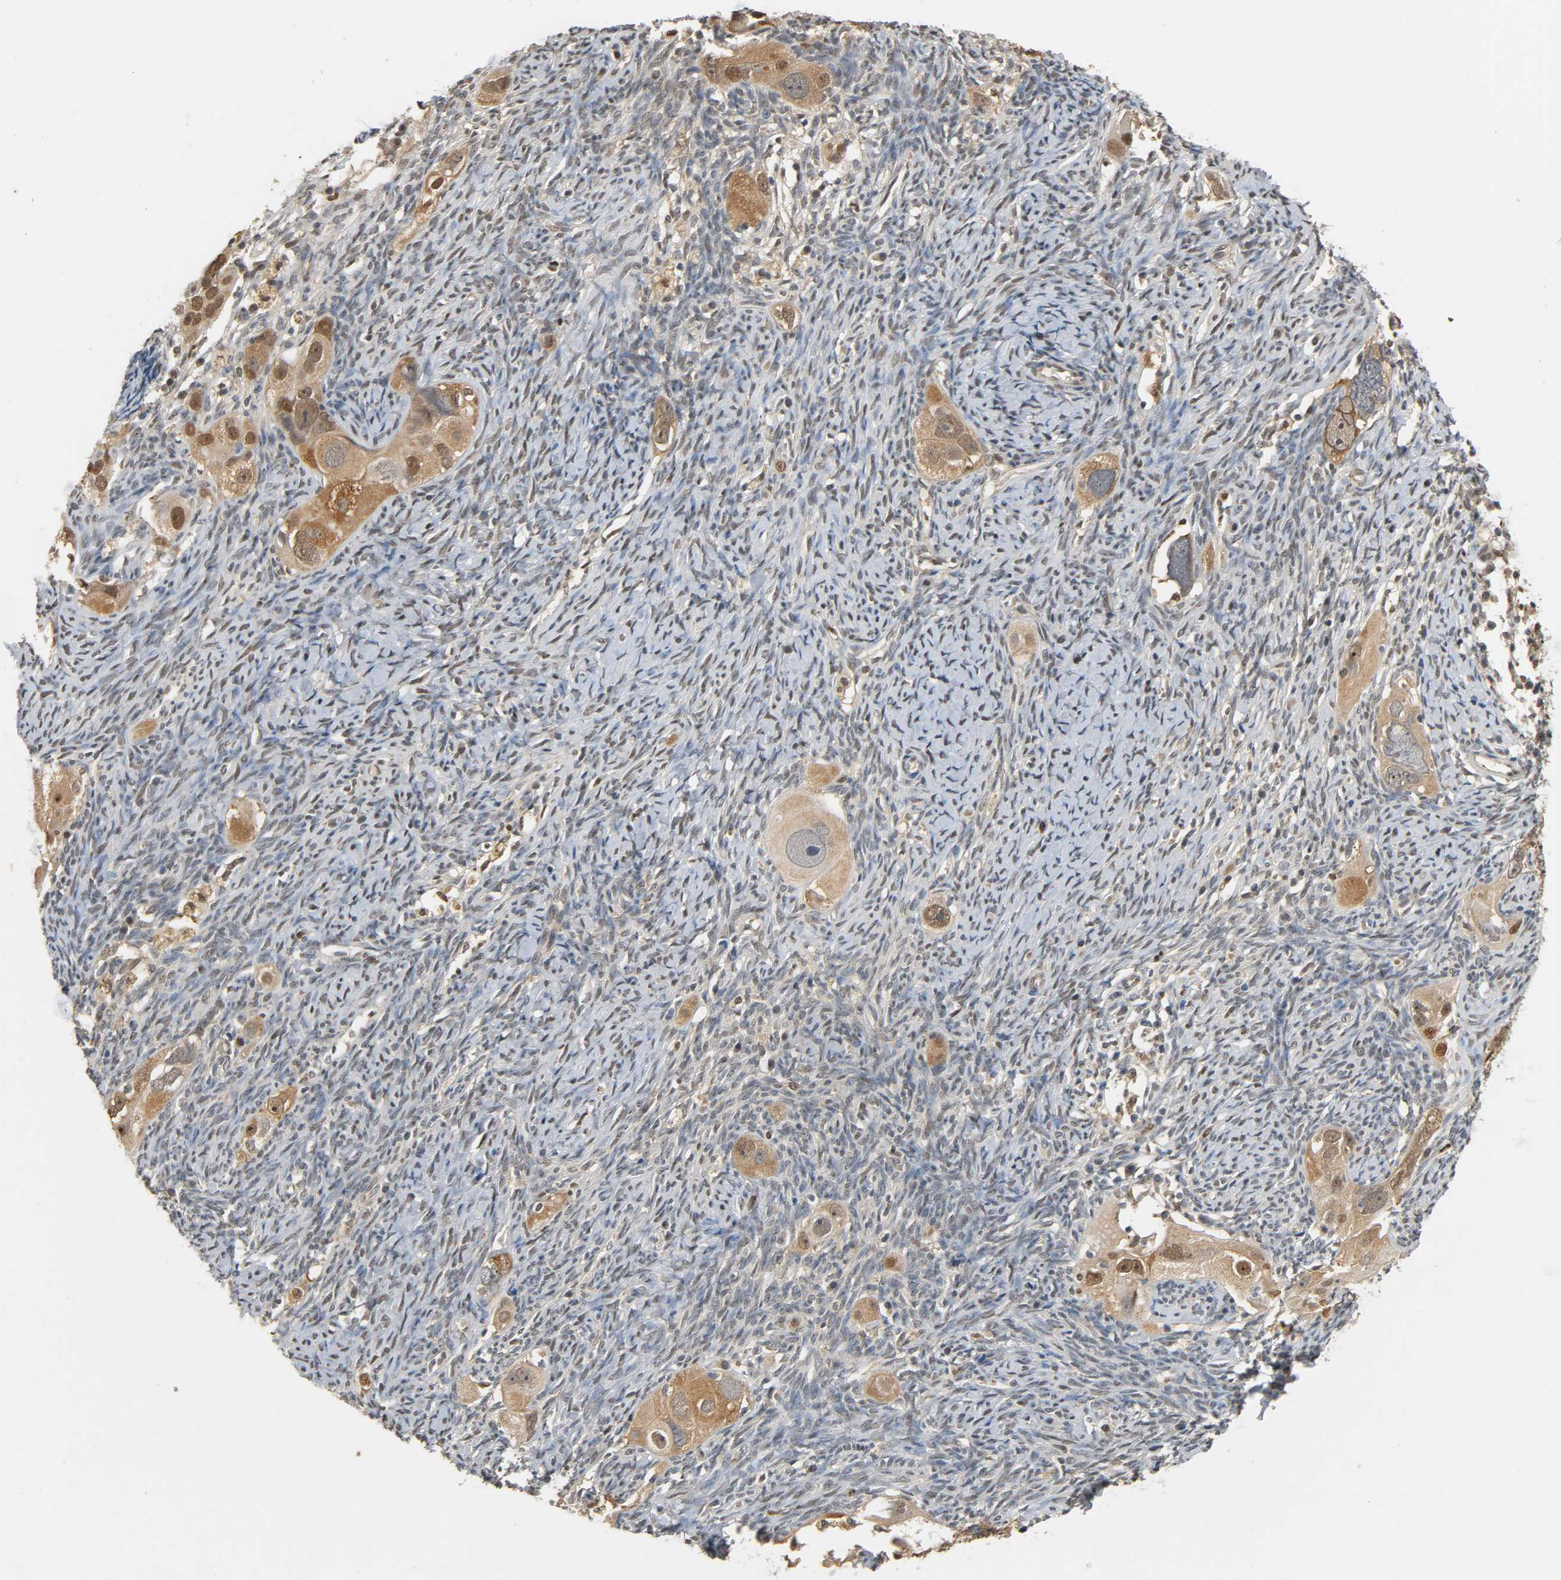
{"staining": {"intensity": "moderate", "quantity": ">75%", "location": "cytoplasmic/membranous"}, "tissue": "ovarian cancer", "cell_type": "Tumor cells", "image_type": "cancer", "snomed": [{"axis": "morphology", "description": "Normal tissue, NOS"}, {"axis": "morphology", "description": "Cystadenocarcinoma, serous, NOS"}, {"axis": "topography", "description": "Ovary"}], "caption": "Serous cystadenocarcinoma (ovarian) stained with DAB immunohistochemistry demonstrates medium levels of moderate cytoplasmic/membranous positivity in approximately >75% of tumor cells. The staining was performed using DAB, with brown indicating positive protein expression. Nuclei are stained blue with hematoxylin.", "gene": "ZFPM2", "patient": {"sex": "female", "age": 62}}